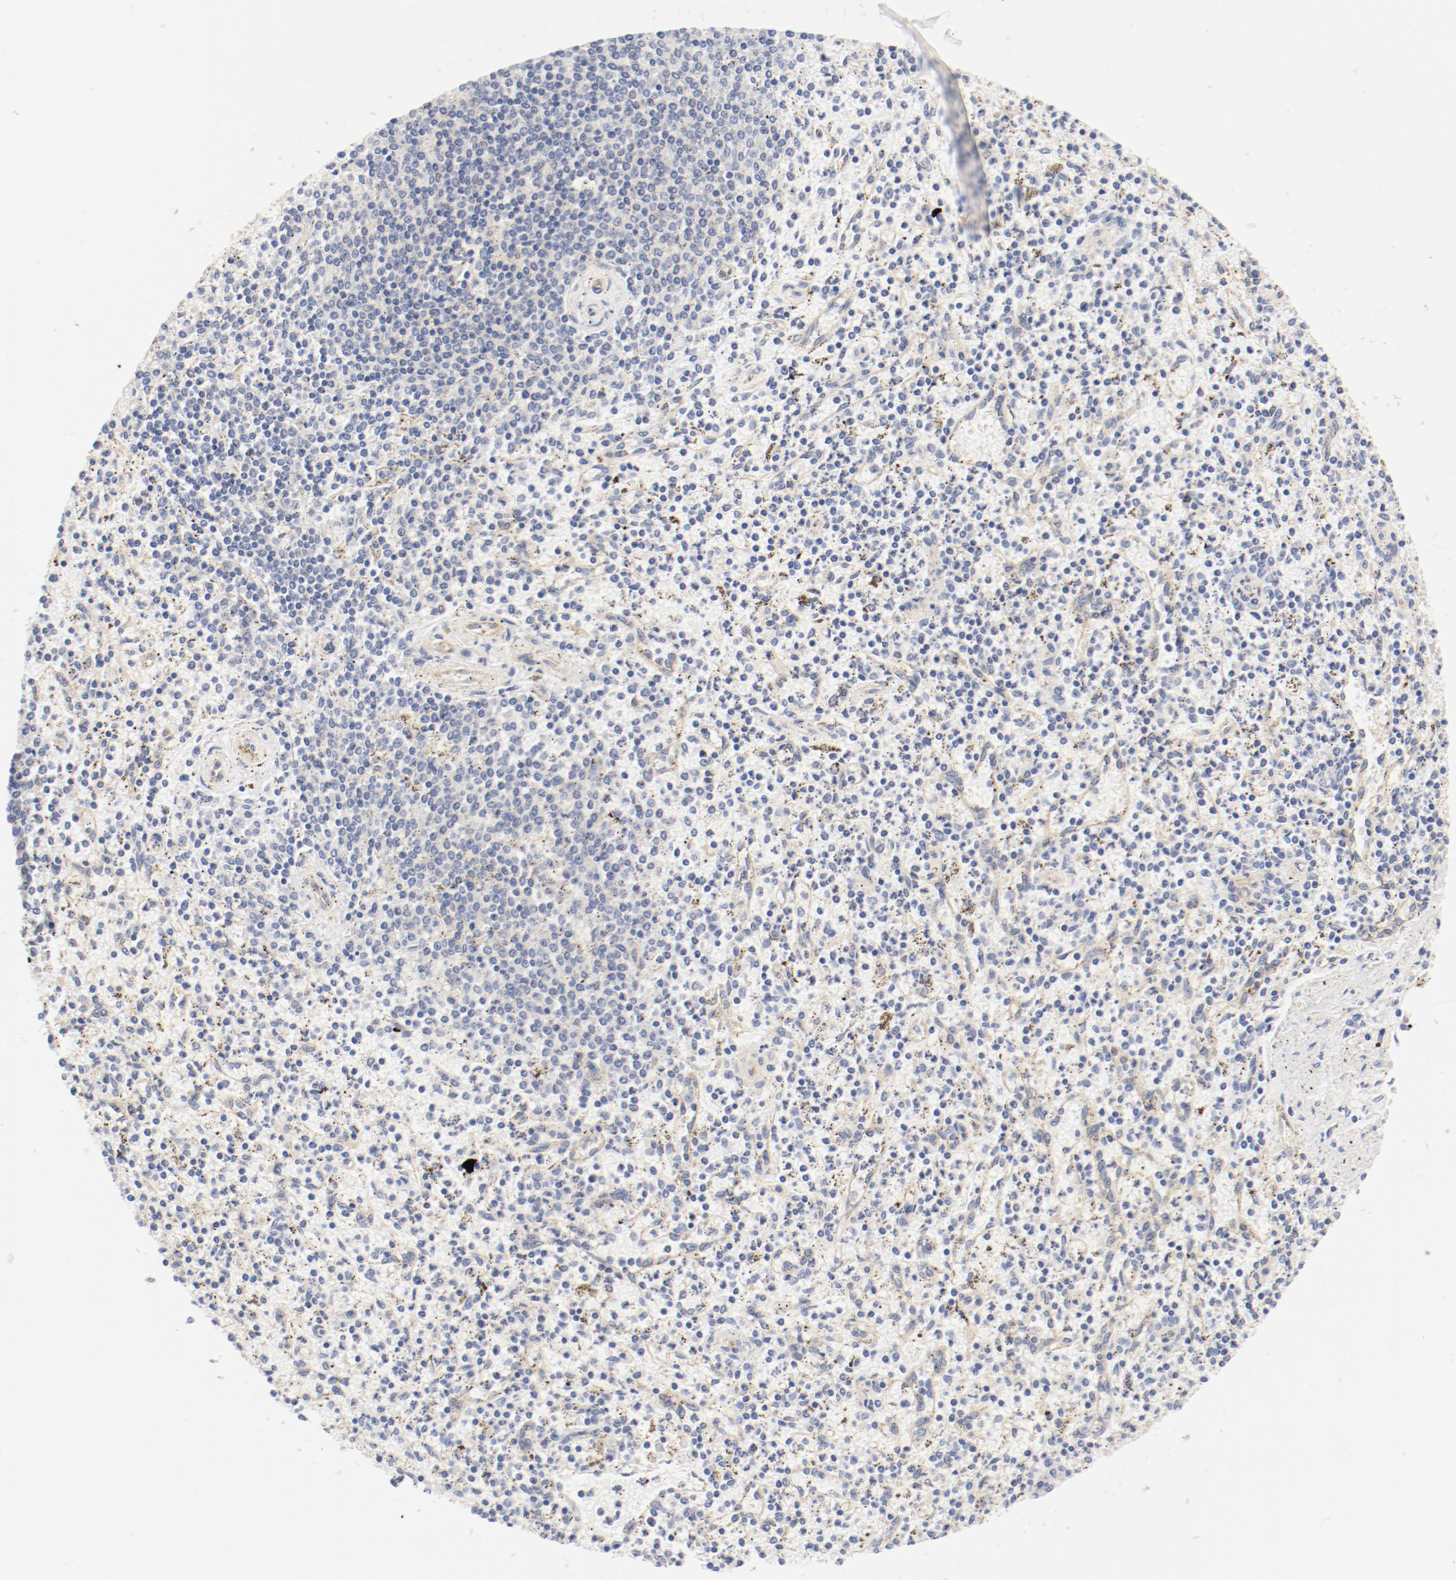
{"staining": {"intensity": "weak", "quantity": "25%-75%", "location": "cytoplasmic/membranous"}, "tissue": "spleen", "cell_type": "Cells in red pulp", "image_type": "normal", "snomed": [{"axis": "morphology", "description": "Normal tissue, NOS"}, {"axis": "topography", "description": "Spleen"}], "caption": "This micrograph demonstrates unremarkable spleen stained with immunohistochemistry (IHC) to label a protein in brown. The cytoplasmic/membranous of cells in red pulp show weak positivity for the protein. Nuclei are counter-stained blue.", "gene": "DYNC1H1", "patient": {"sex": "male", "age": 72}}